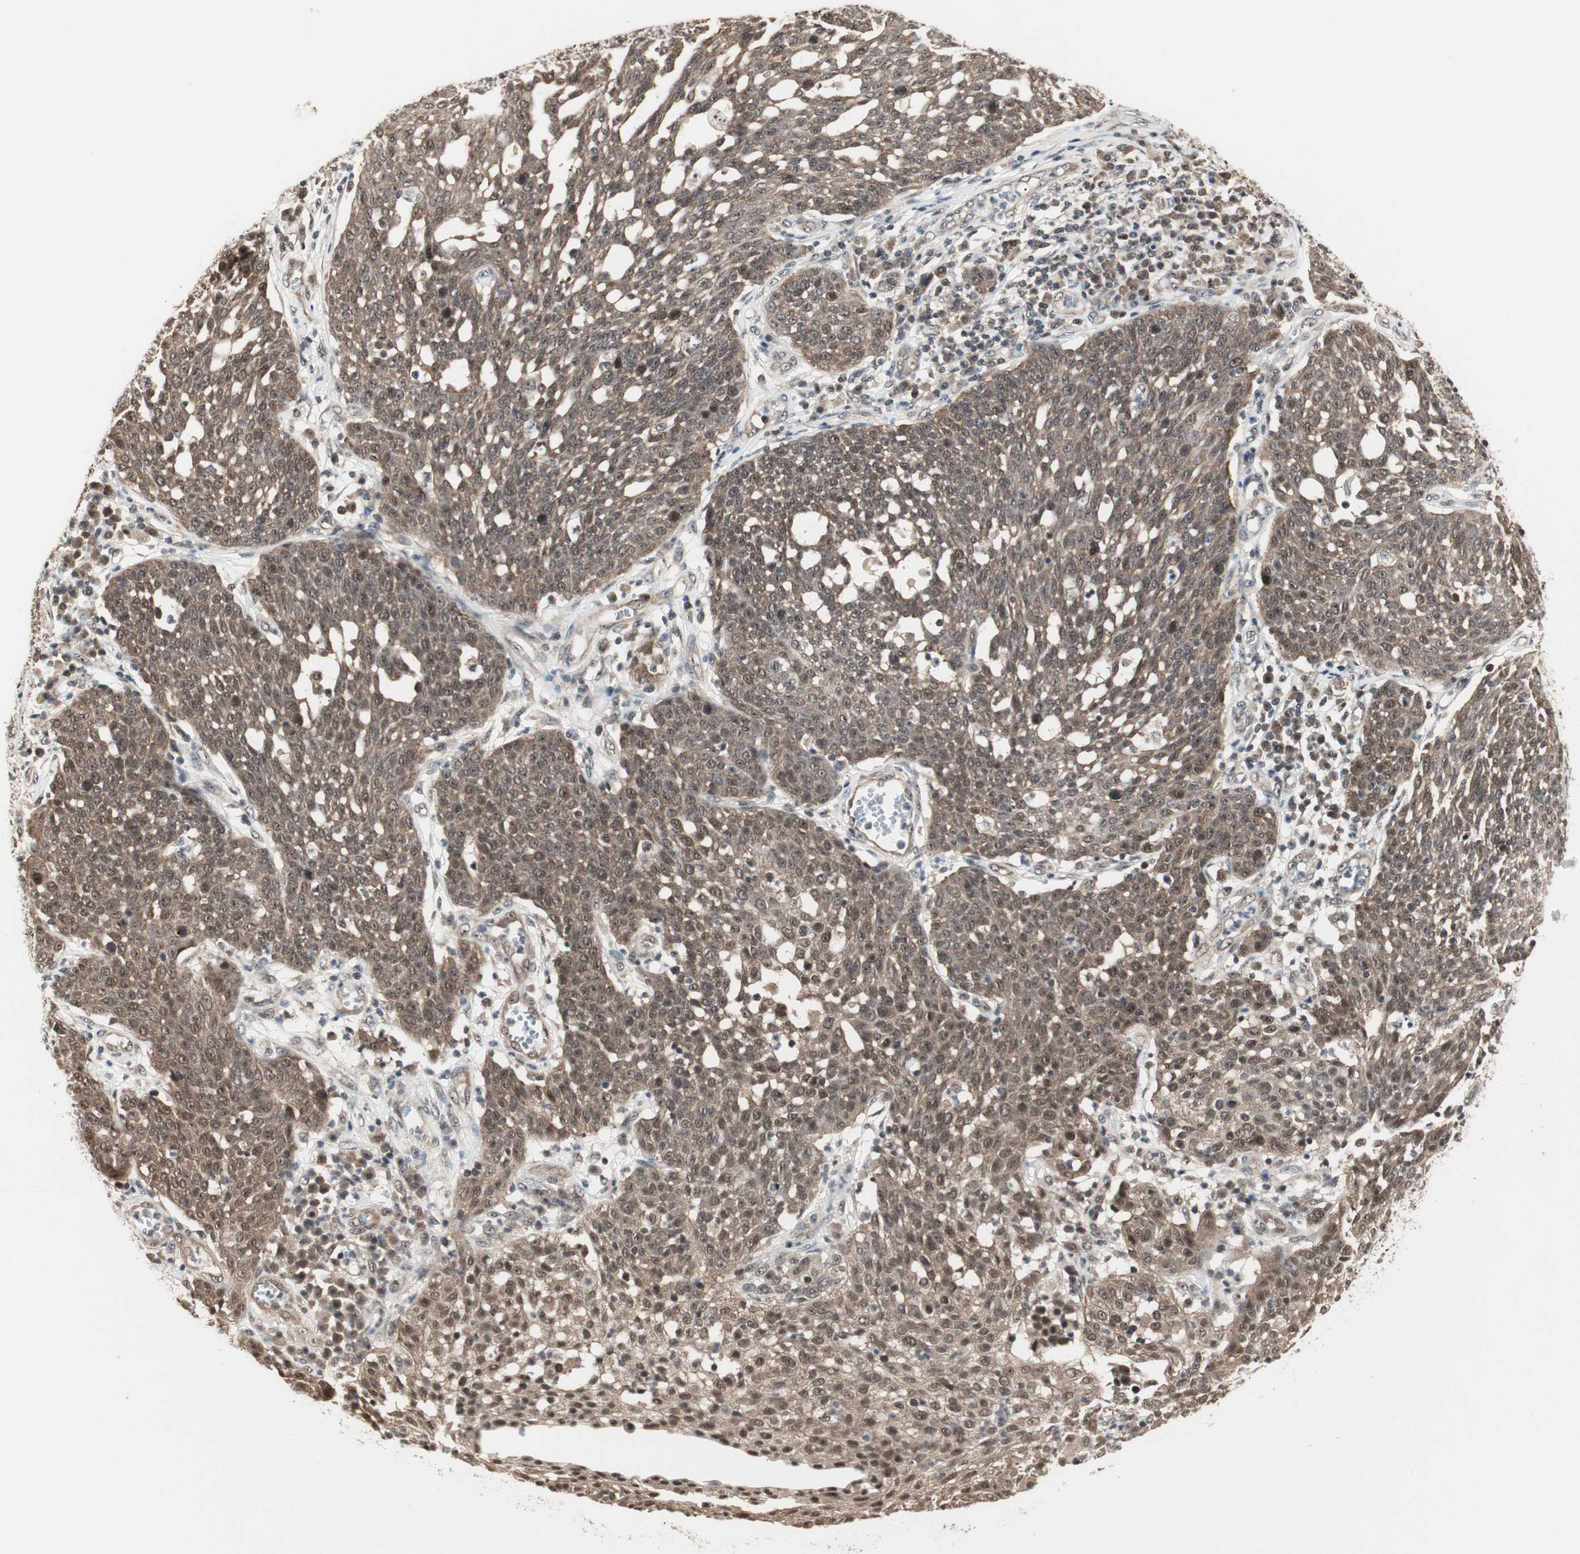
{"staining": {"intensity": "moderate", "quantity": ">75%", "location": "cytoplasmic/membranous,nuclear"}, "tissue": "cervical cancer", "cell_type": "Tumor cells", "image_type": "cancer", "snomed": [{"axis": "morphology", "description": "Squamous cell carcinoma, NOS"}, {"axis": "topography", "description": "Cervix"}], "caption": "Tumor cells demonstrate medium levels of moderate cytoplasmic/membranous and nuclear positivity in about >75% of cells in human cervical cancer (squamous cell carcinoma).", "gene": "CSNK2B", "patient": {"sex": "female", "age": 34}}